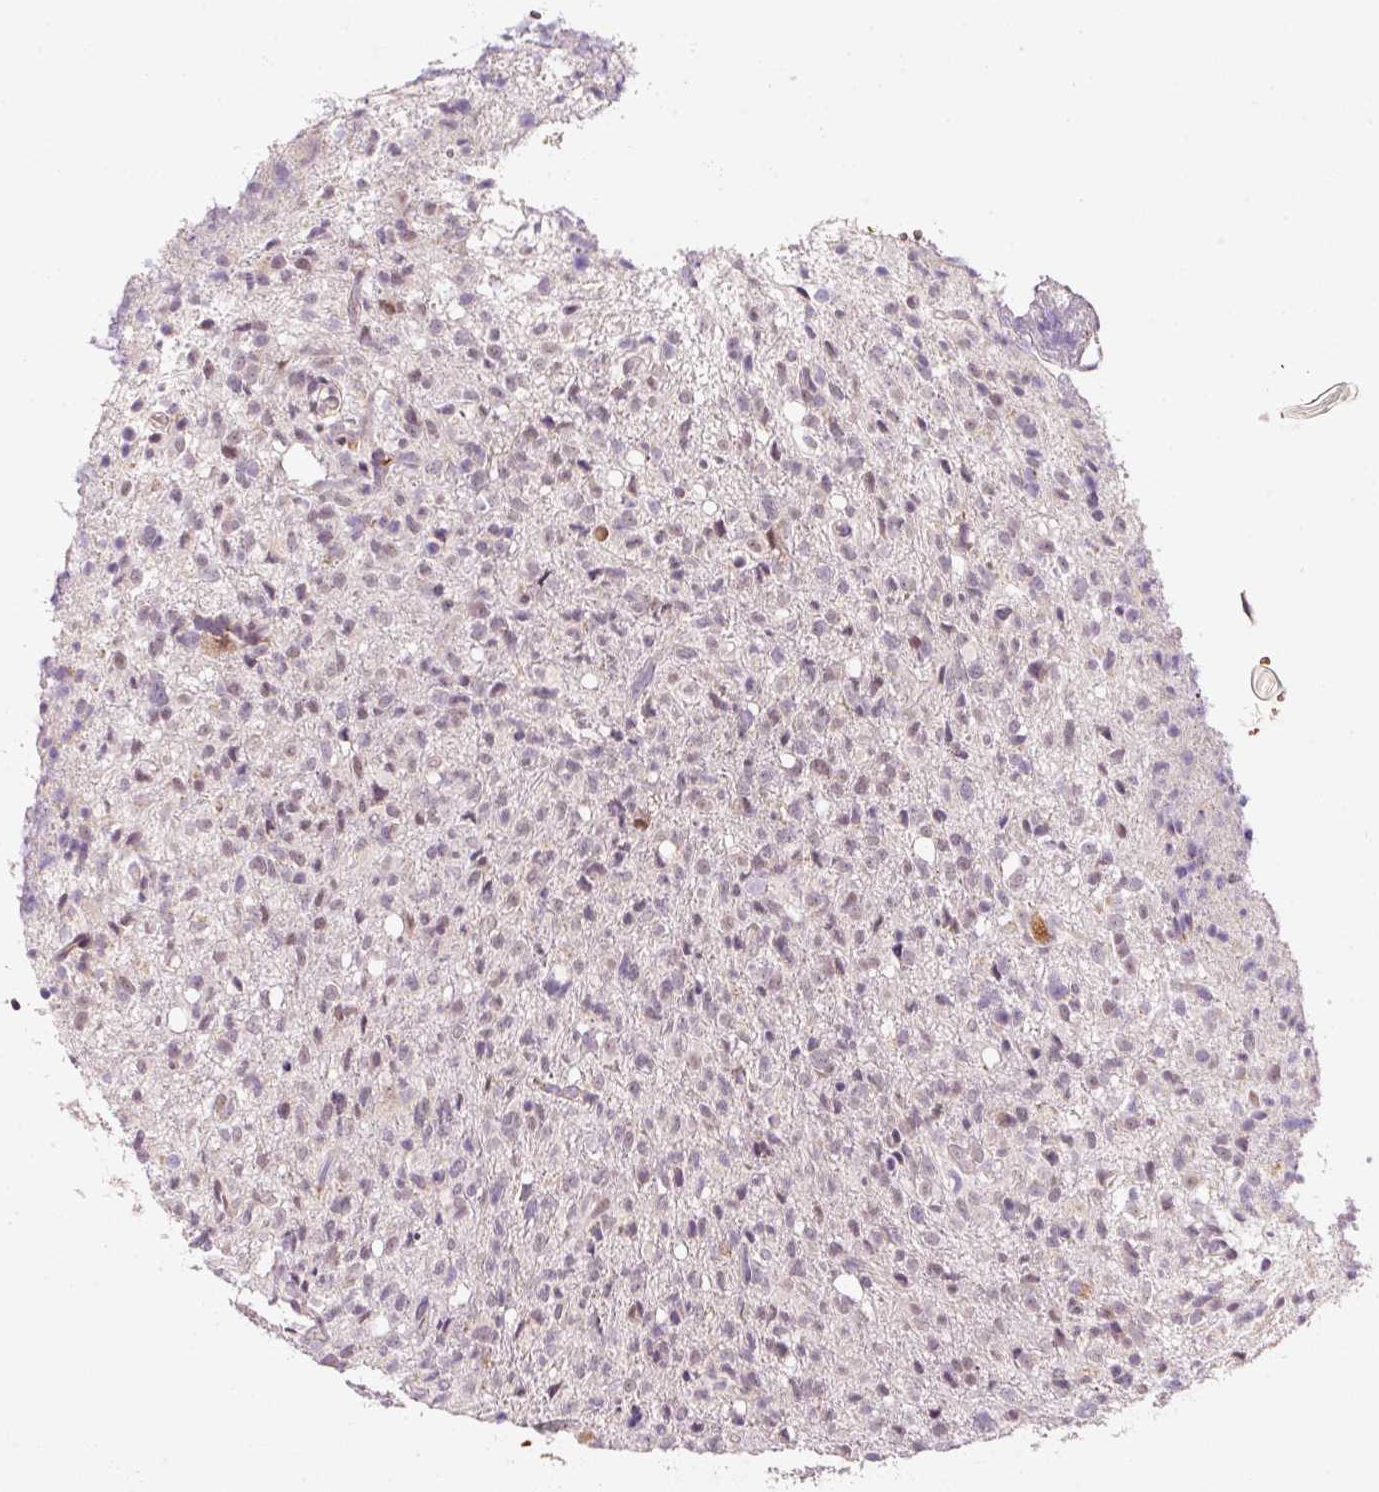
{"staining": {"intensity": "negative", "quantity": "none", "location": "none"}, "tissue": "glioma", "cell_type": "Tumor cells", "image_type": "cancer", "snomed": [{"axis": "morphology", "description": "Glioma, malignant, High grade"}, {"axis": "topography", "description": "Brain"}], "caption": "There is no significant staining in tumor cells of glioma.", "gene": "ZNF460", "patient": {"sex": "female", "age": 57}}